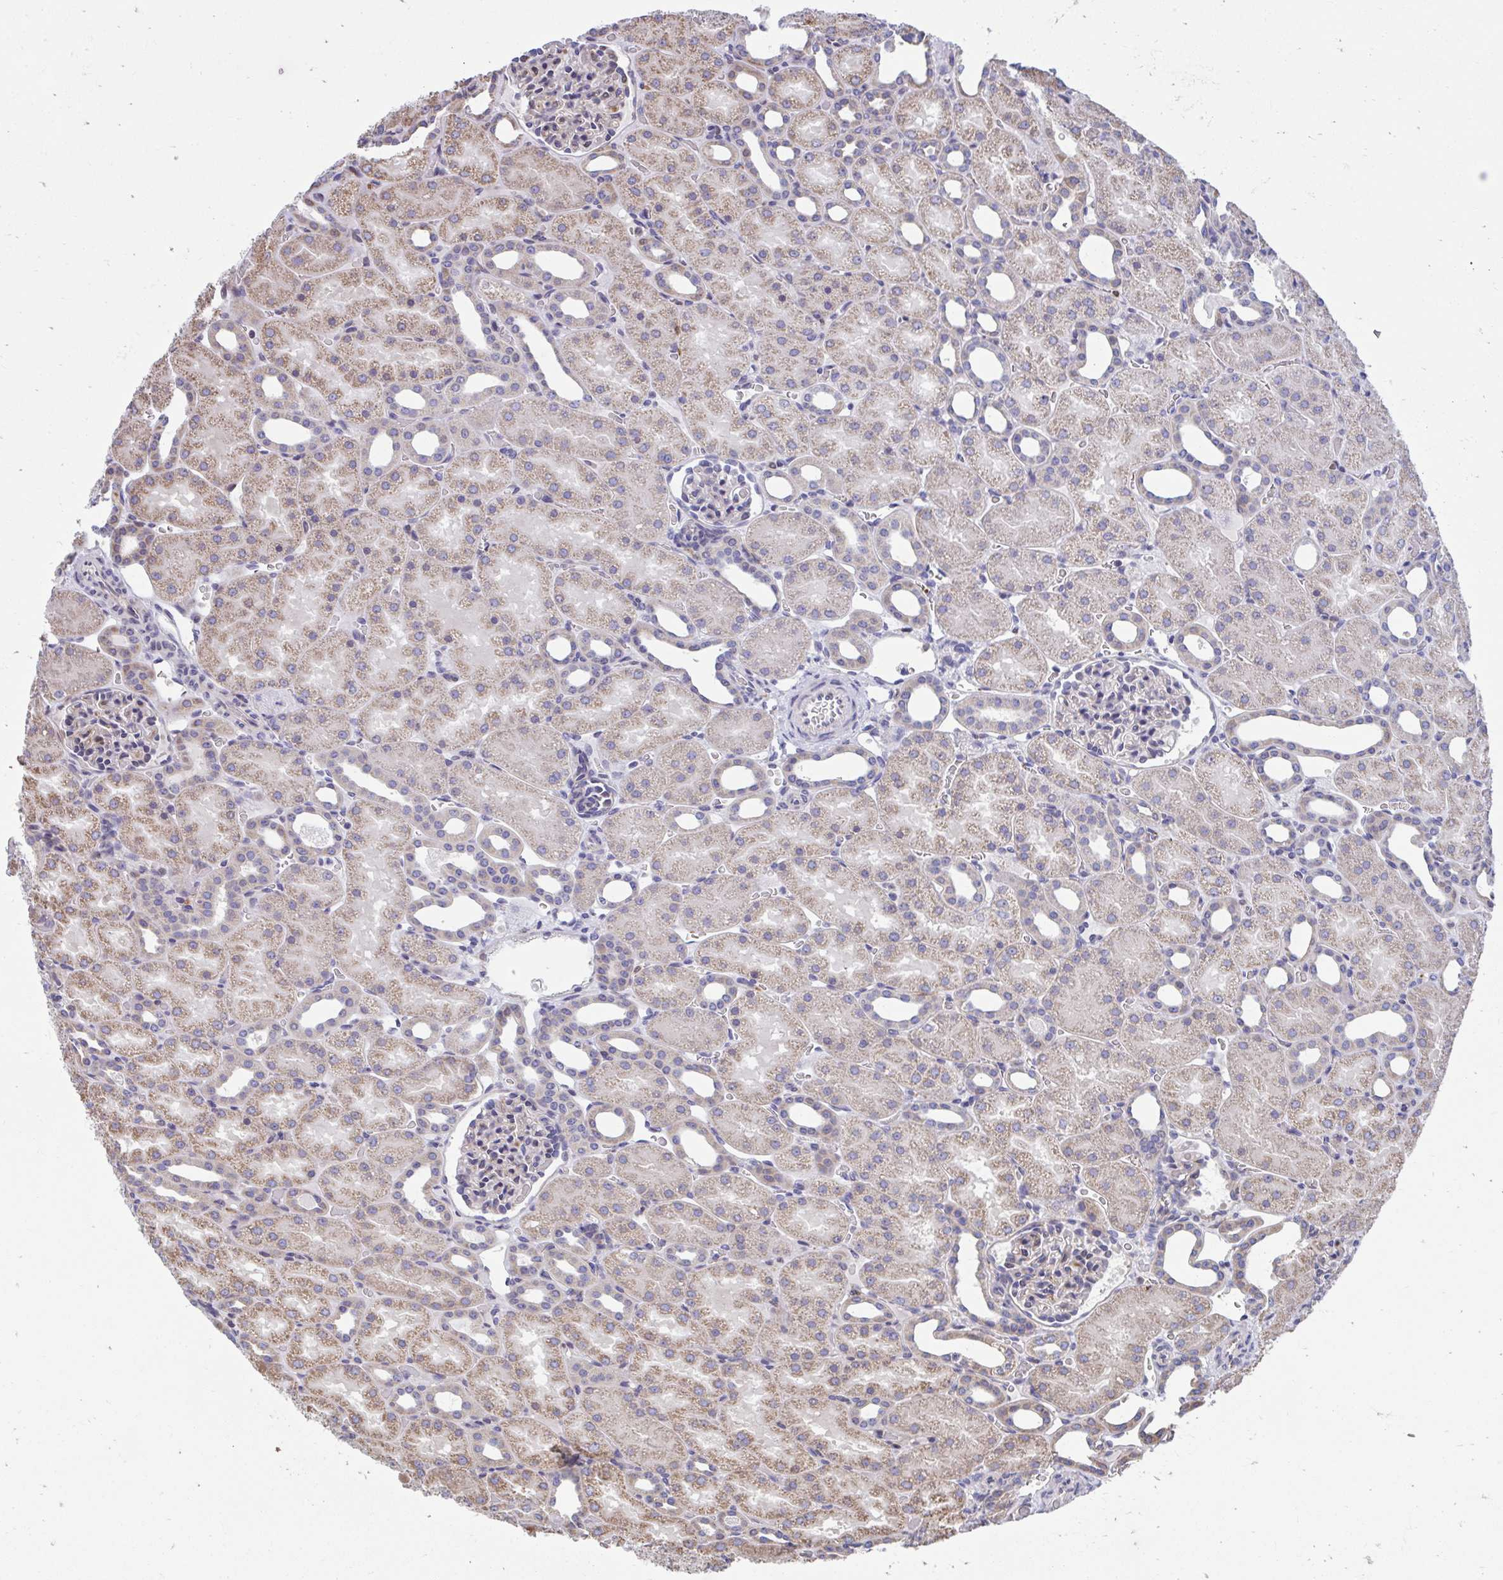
{"staining": {"intensity": "moderate", "quantity": "<25%", "location": "cytoplasmic/membranous"}, "tissue": "kidney", "cell_type": "Cells in glomeruli", "image_type": "normal", "snomed": [{"axis": "morphology", "description": "Normal tissue, NOS"}, {"axis": "topography", "description": "Kidney"}], "caption": "Protein staining displays moderate cytoplasmic/membranous staining in approximately <25% of cells in glomeruli in unremarkable kidney. The staining is performed using DAB brown chromogen to label protein expression. The nuclei are counter-stained blue using hematoxylin.", "gene": "ZNF778", "patient": {"sex": "male", "age": 2}}